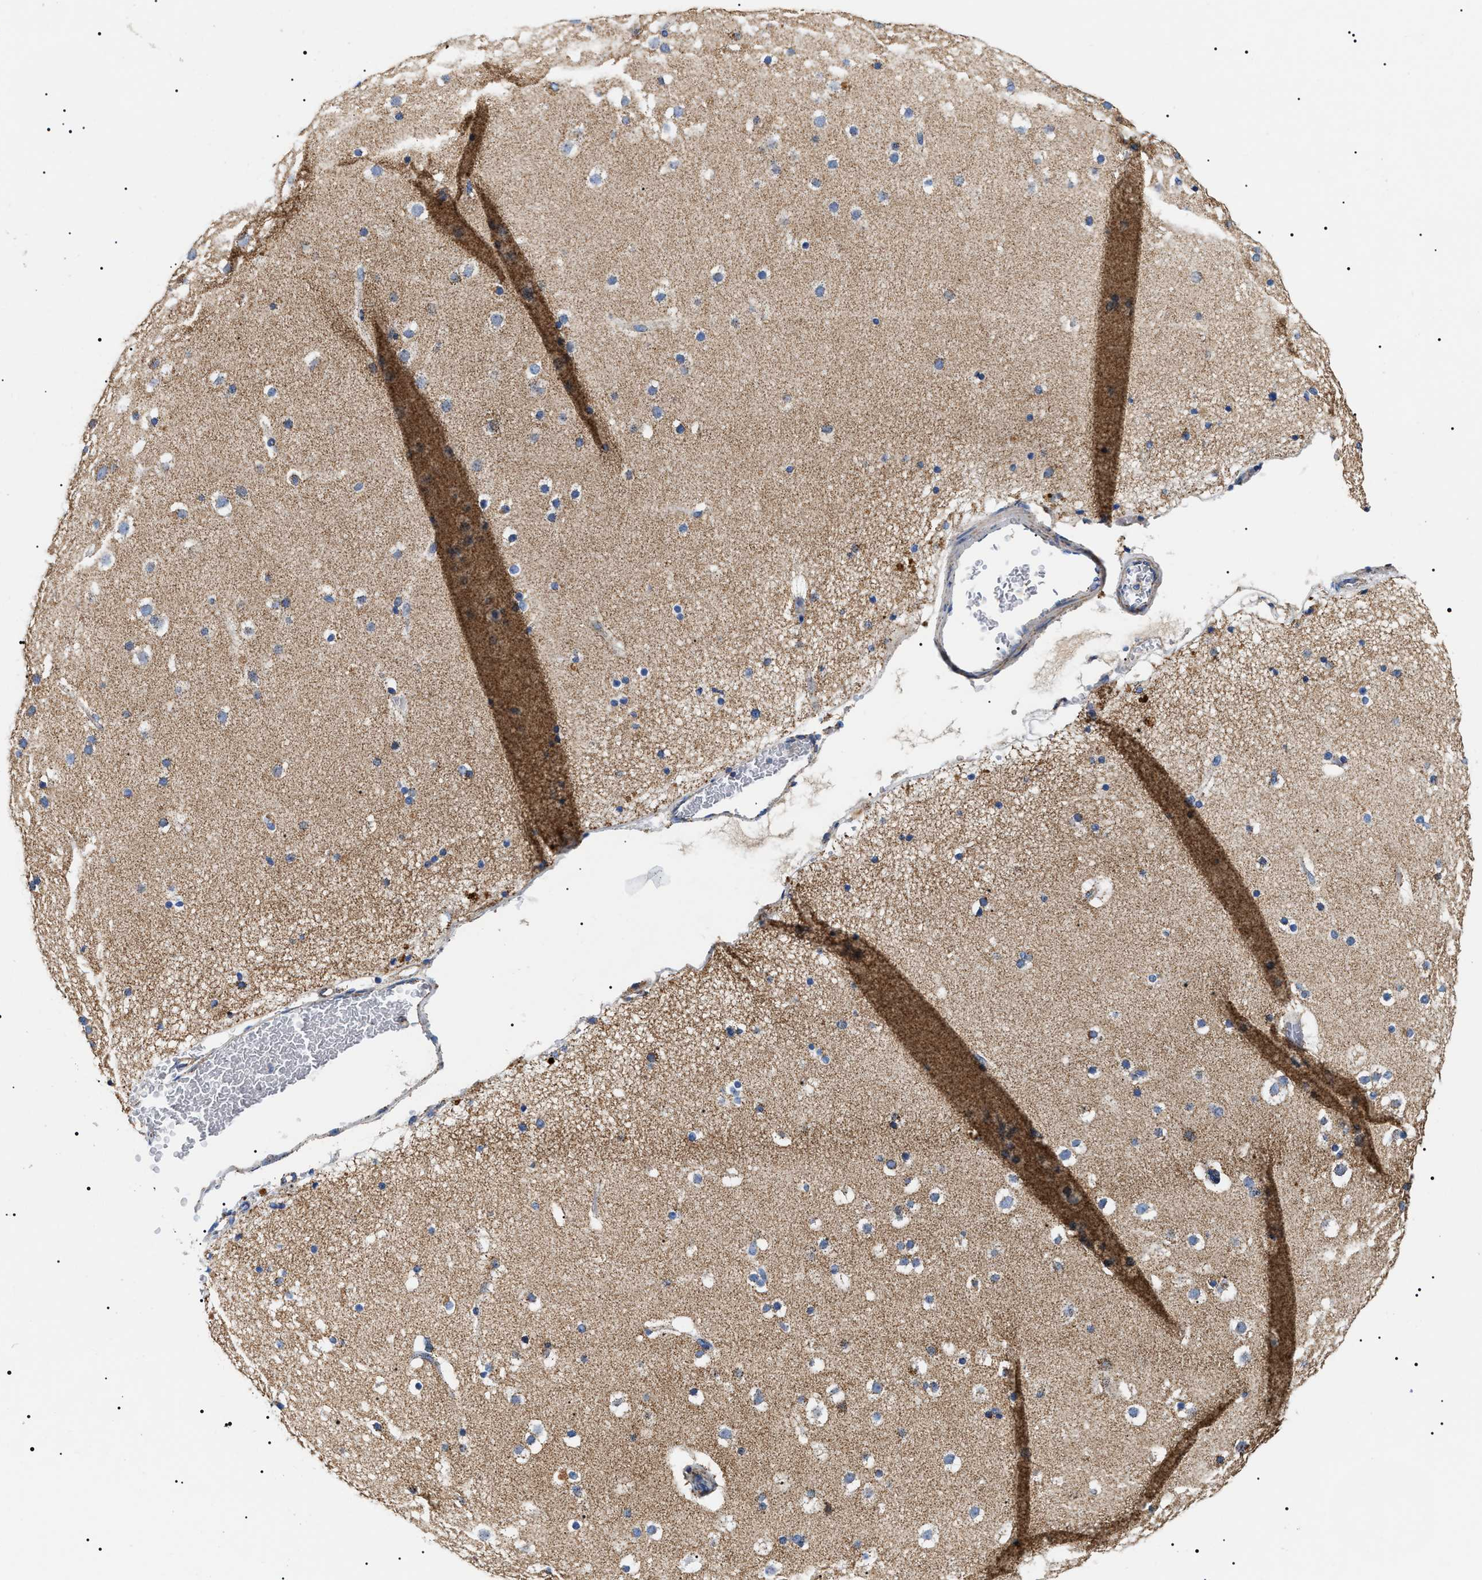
{"staining": {"intensity": "negative", "quantity": "none", "location": "none"}, "tissue": "cerebral cortex", "cell_type": "Endothelial cells", "image_type": "normal", "snomed": [{"axis": "morphology", "description": "Normal tissue, NOS"}, {"axis": "topography", "description": "Cerebral cortex"}], "caption": "Immunohistochemistry micrograph of normal cerebral cortex: human cerebral cortex stained with DAB (3,3'-diaminobenzidine) displays no significant protein positivity in endothelial cells. The staining is performed using DAB brown chromogen with nuclei counter-stained in using hematoxylin.", "gene": "OXSM", "patient": {"sex": "male", "age": 57}}